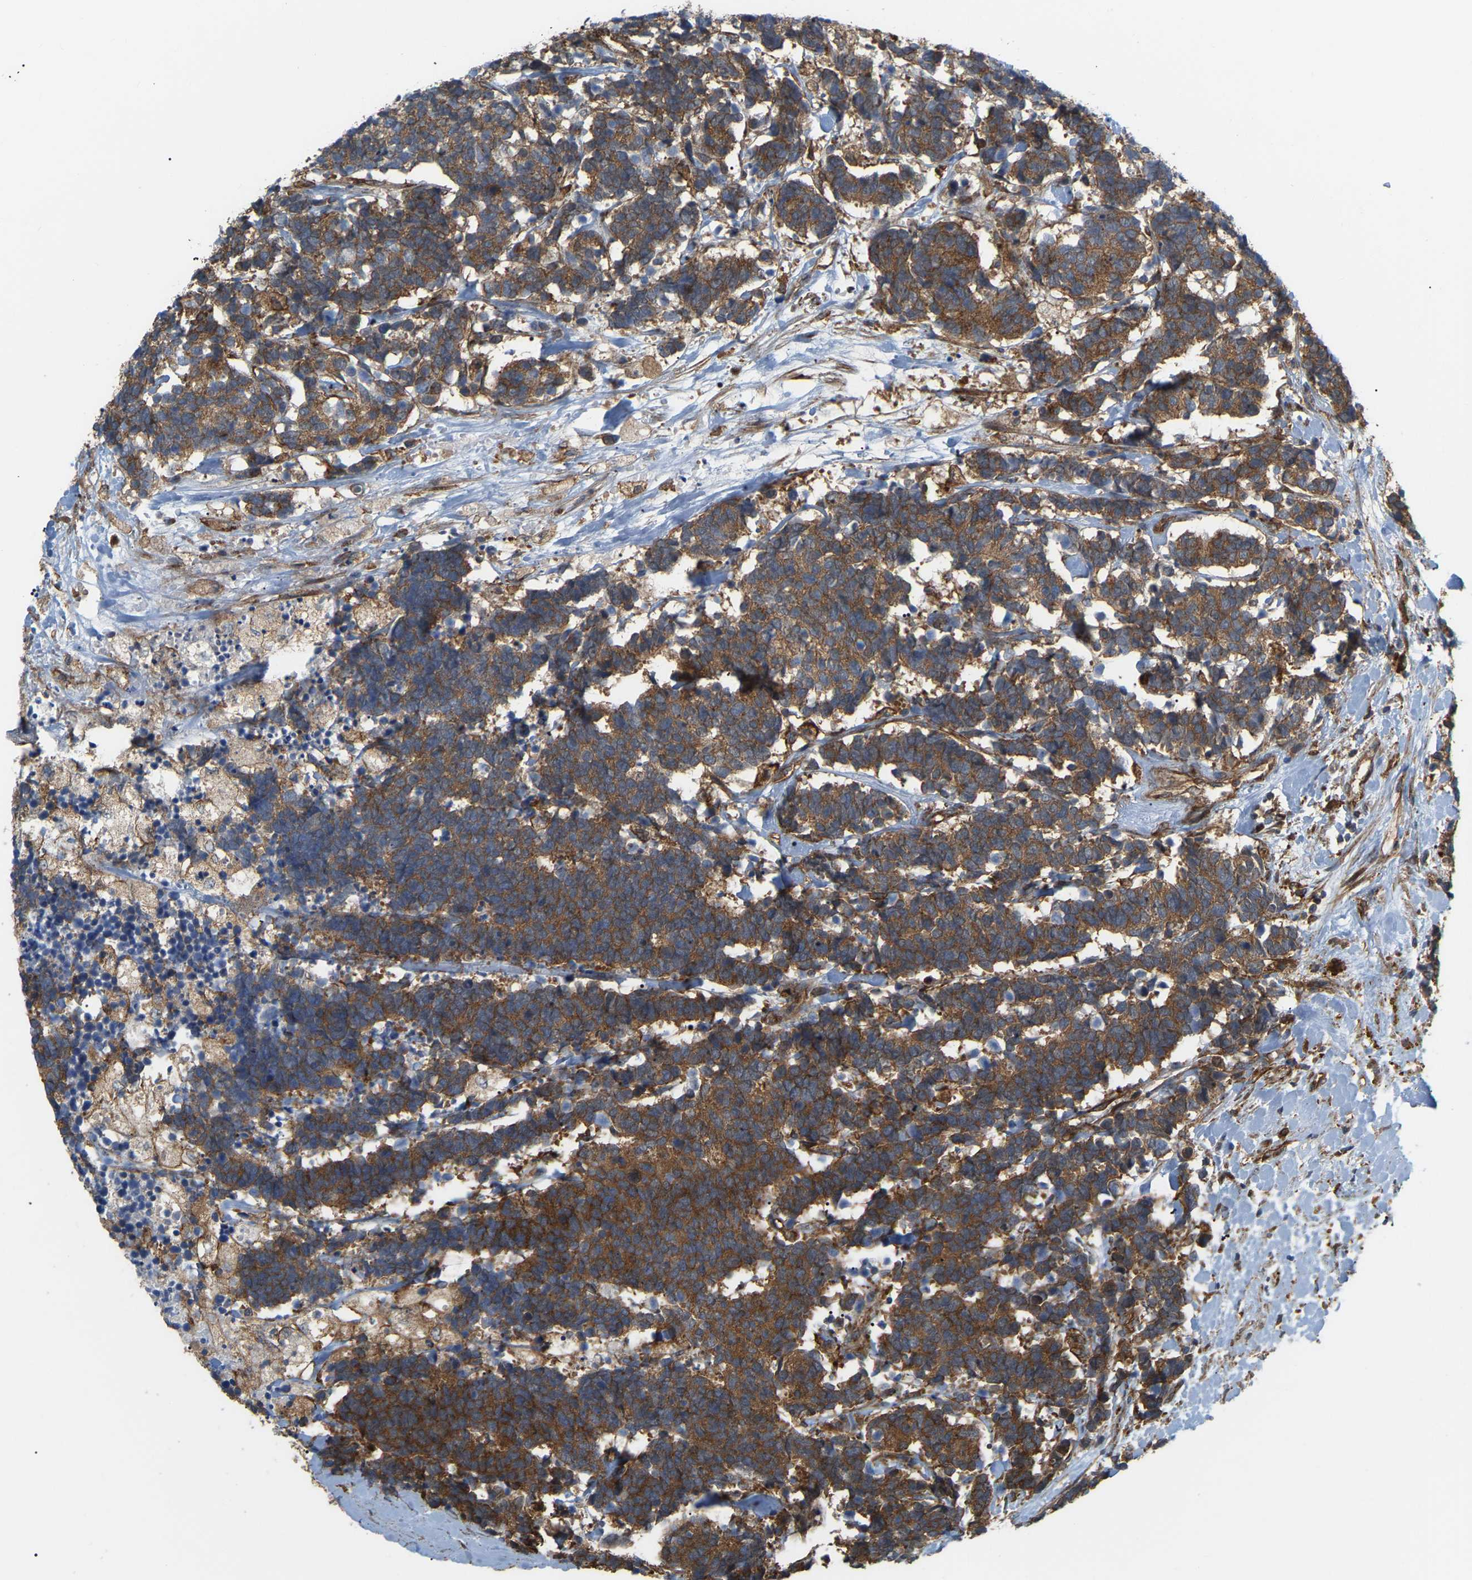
{"staining": {"intensity": "strong", "quantity": ">75%", "location": "cytoplasmic/membranous"}, "tissue": "carcinoid", "cell_type": "Tumor cells", "image_type": "cancer", "snomed": [{"axis": "morphology", "description": "Carcinoma, NOS"}, {"axis": "morphology", "description": "Carcinoid, malignant, NOS"}, {"axis": "topography", "description": "Urinary bladder"}], "caption": "Protein staining displays strong cytoplasmic/membranous expression in about >75% of tumor cells in carcinoid.", "gene": "PICALM", "patient": {"sex": "male", "age": 57}}